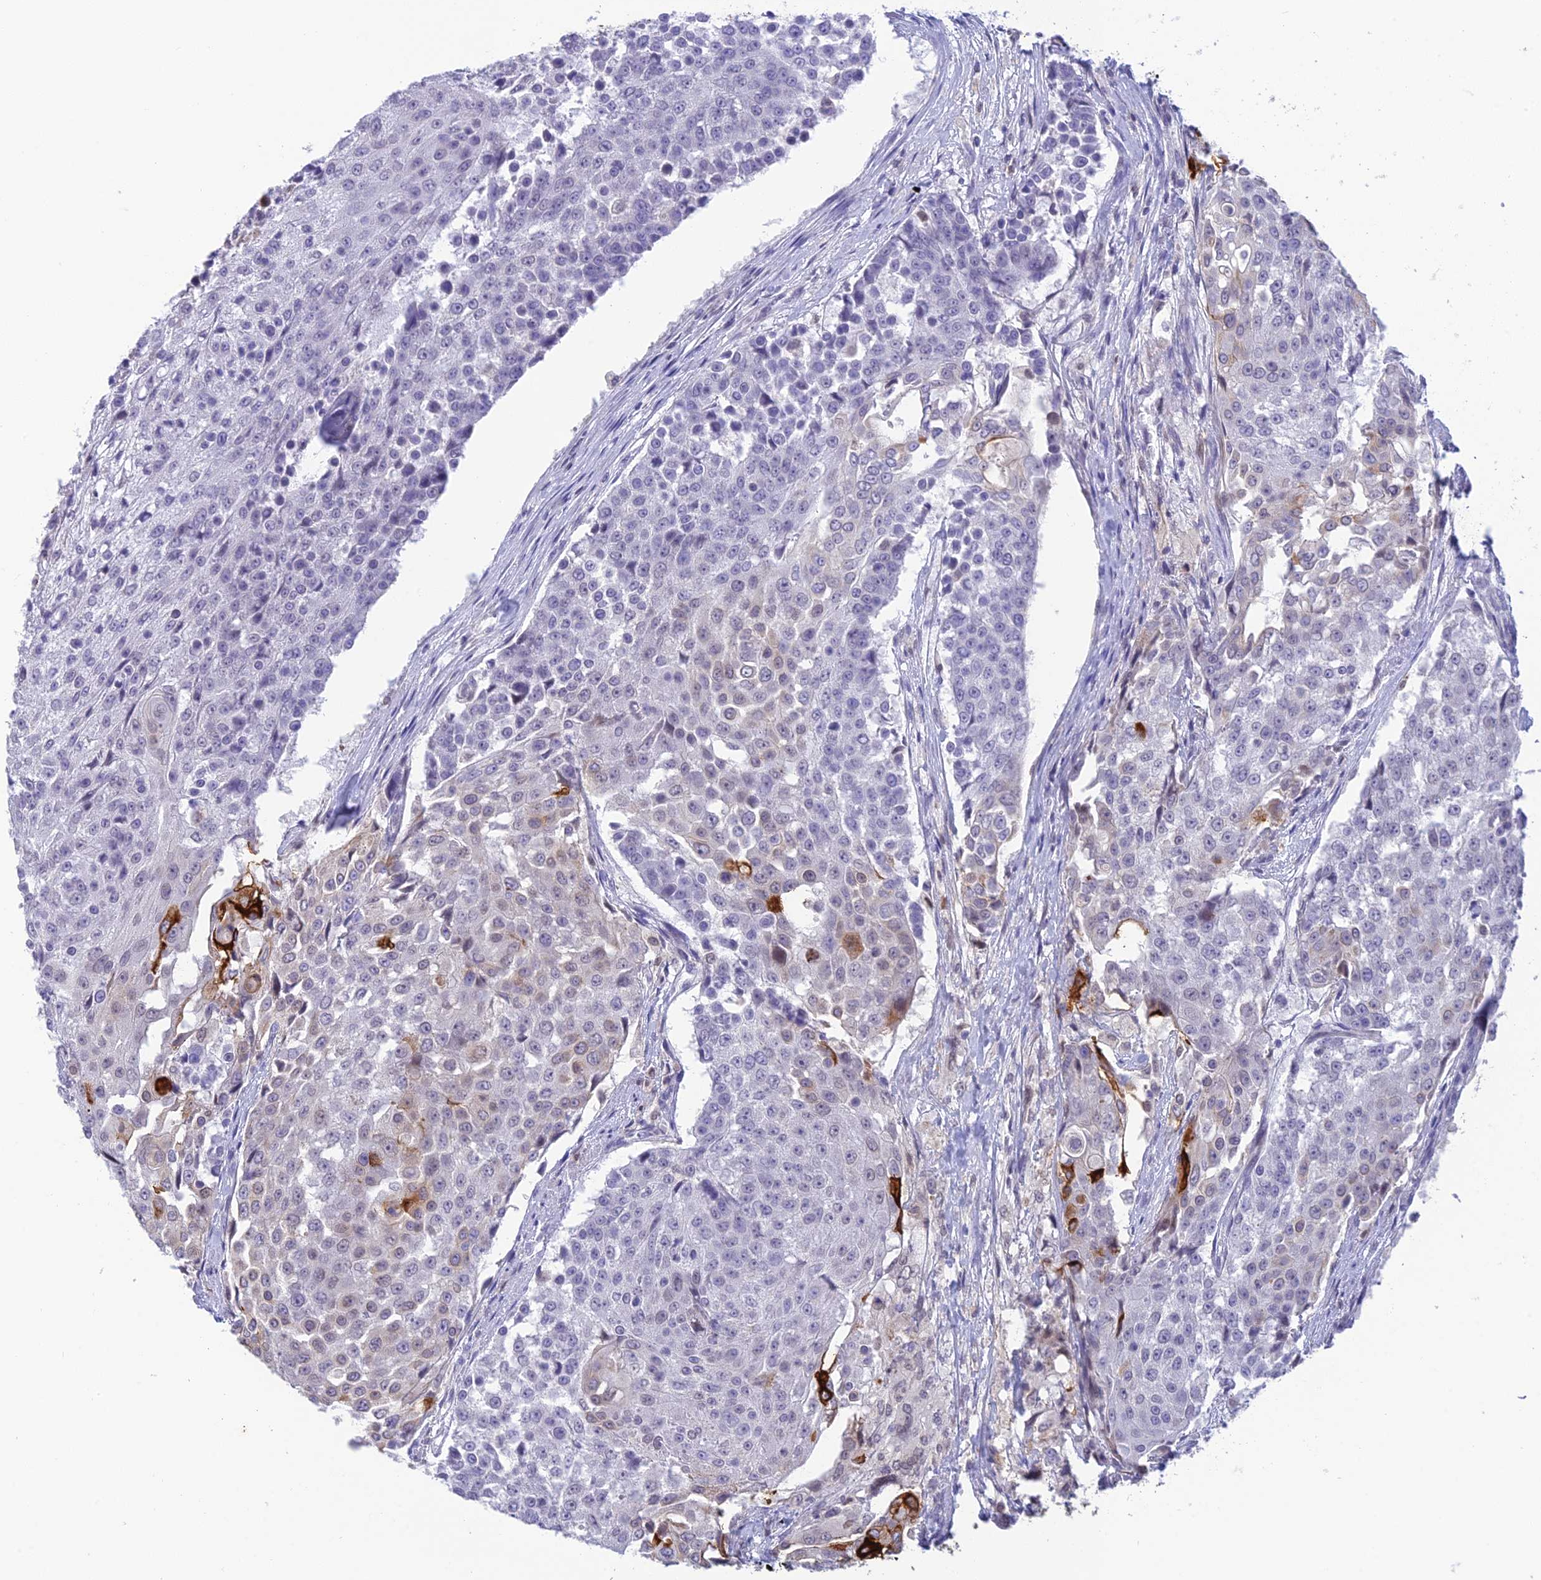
{"staining": {"intensity": "strong", "quantity": "<25%", "location": "cytoplasmic/membranous"}, "tissue": "urothelial cancer", "cell_type": "Tumor cells", "image_type": "cancer", "snomed": [{"axis": "morphology", "description": "Urothelial carcinoma, High grade"}, {"axis": "topography", "description": "Urinary bladder"}], "caption": "A photomicrograph of human high-grade urothelial carcinoma stained for a protein demonstrates strong cytoplasmic/membranous brown staining in tumor cells.", "gene": "BMT2", "patient": {"sex": "female", "age": 63}}